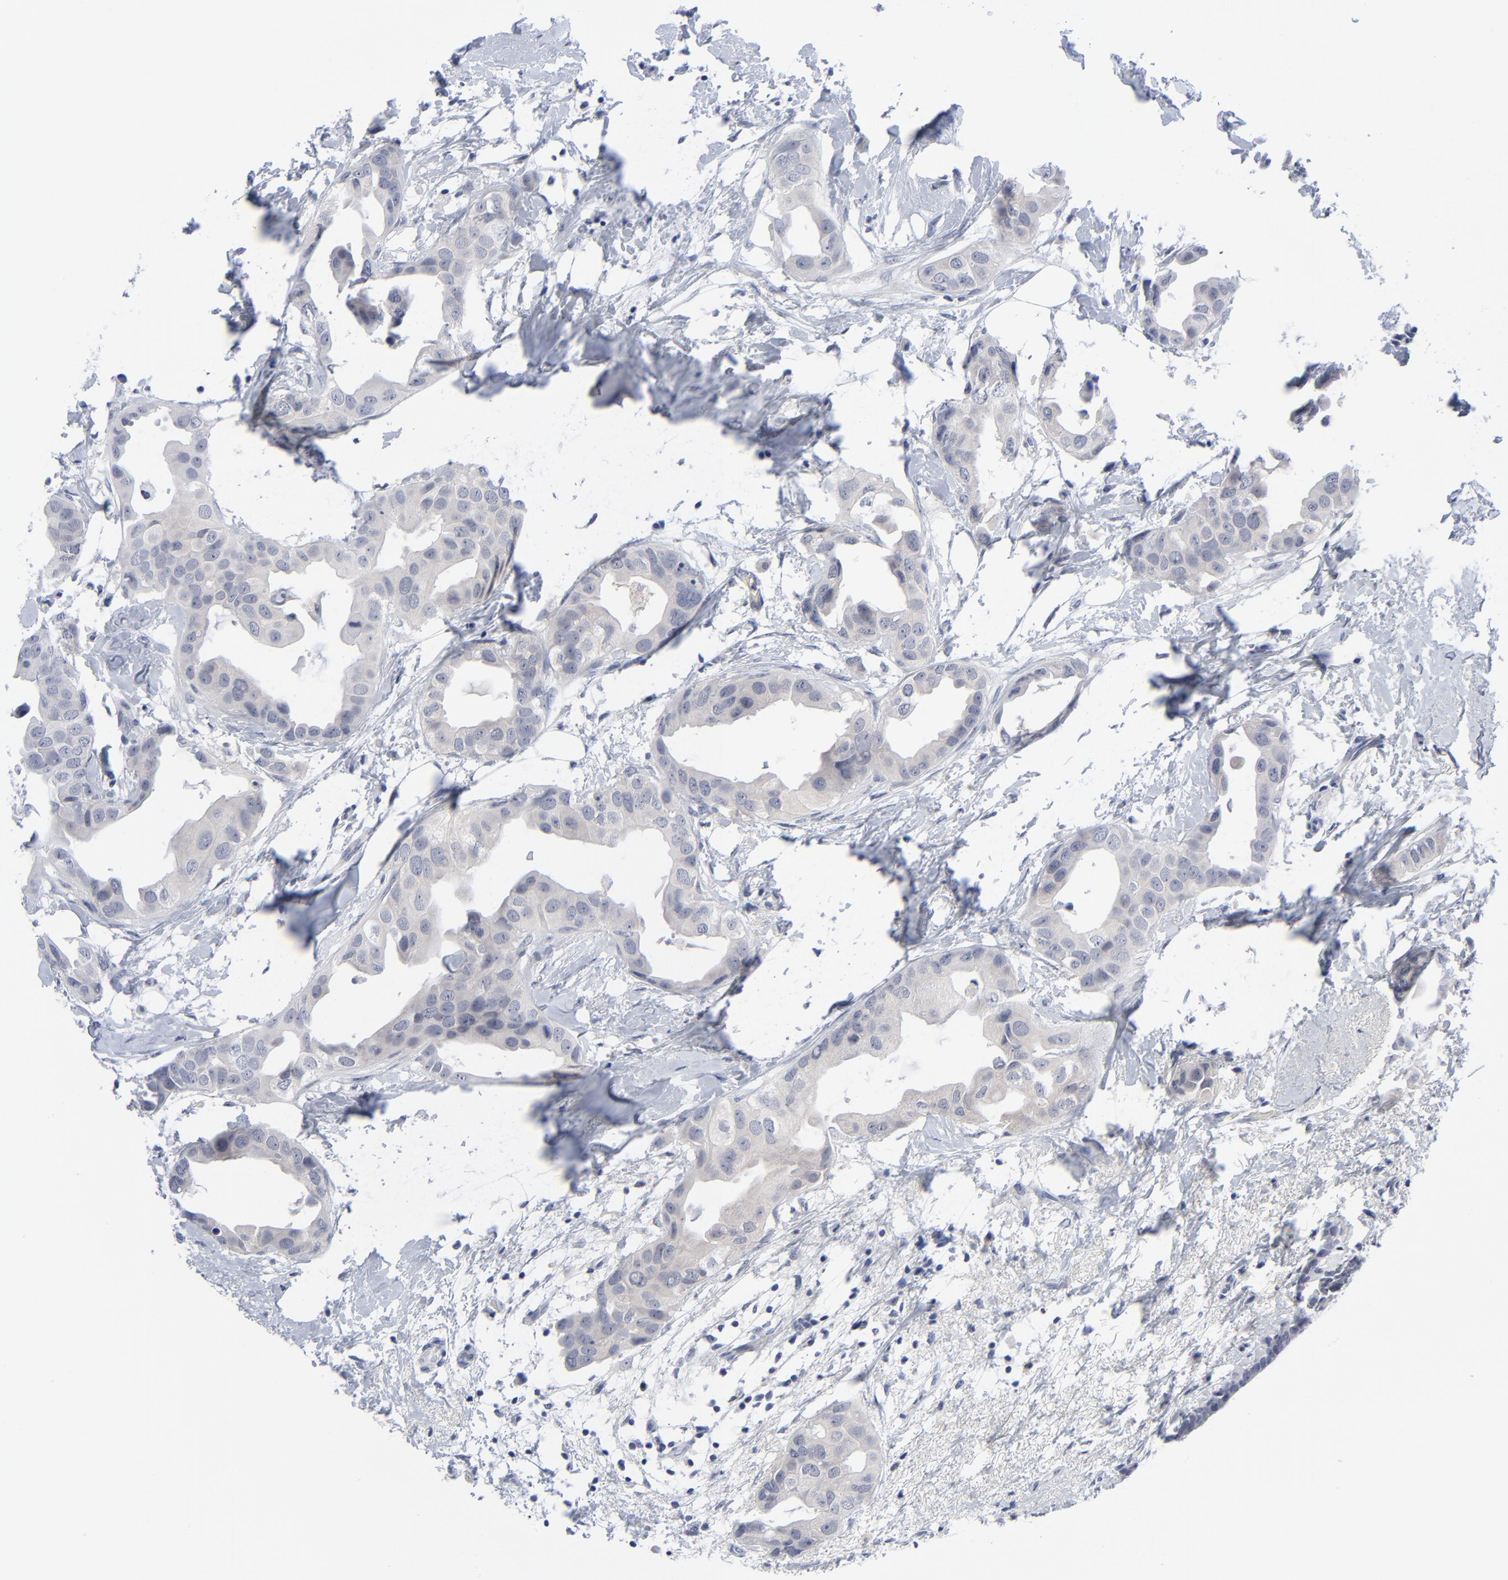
{"staining": {"intensity": "negative", "quantity": "none", "location": "none"}, "tissue": "breast cancer", "cell_type": "Tumor cells", "image_type": "cancer", "snomed": [{"axis": "morphology", "description": "Duct carcinoma"}, {"axis": "topography", "description": "Breast"}], "caption": "Tumor cells show no significant protein positivity in intraductal carcinoma (breast).", "gene": "CLEC4G", "patient": {"sex": "female", "age": 40}}